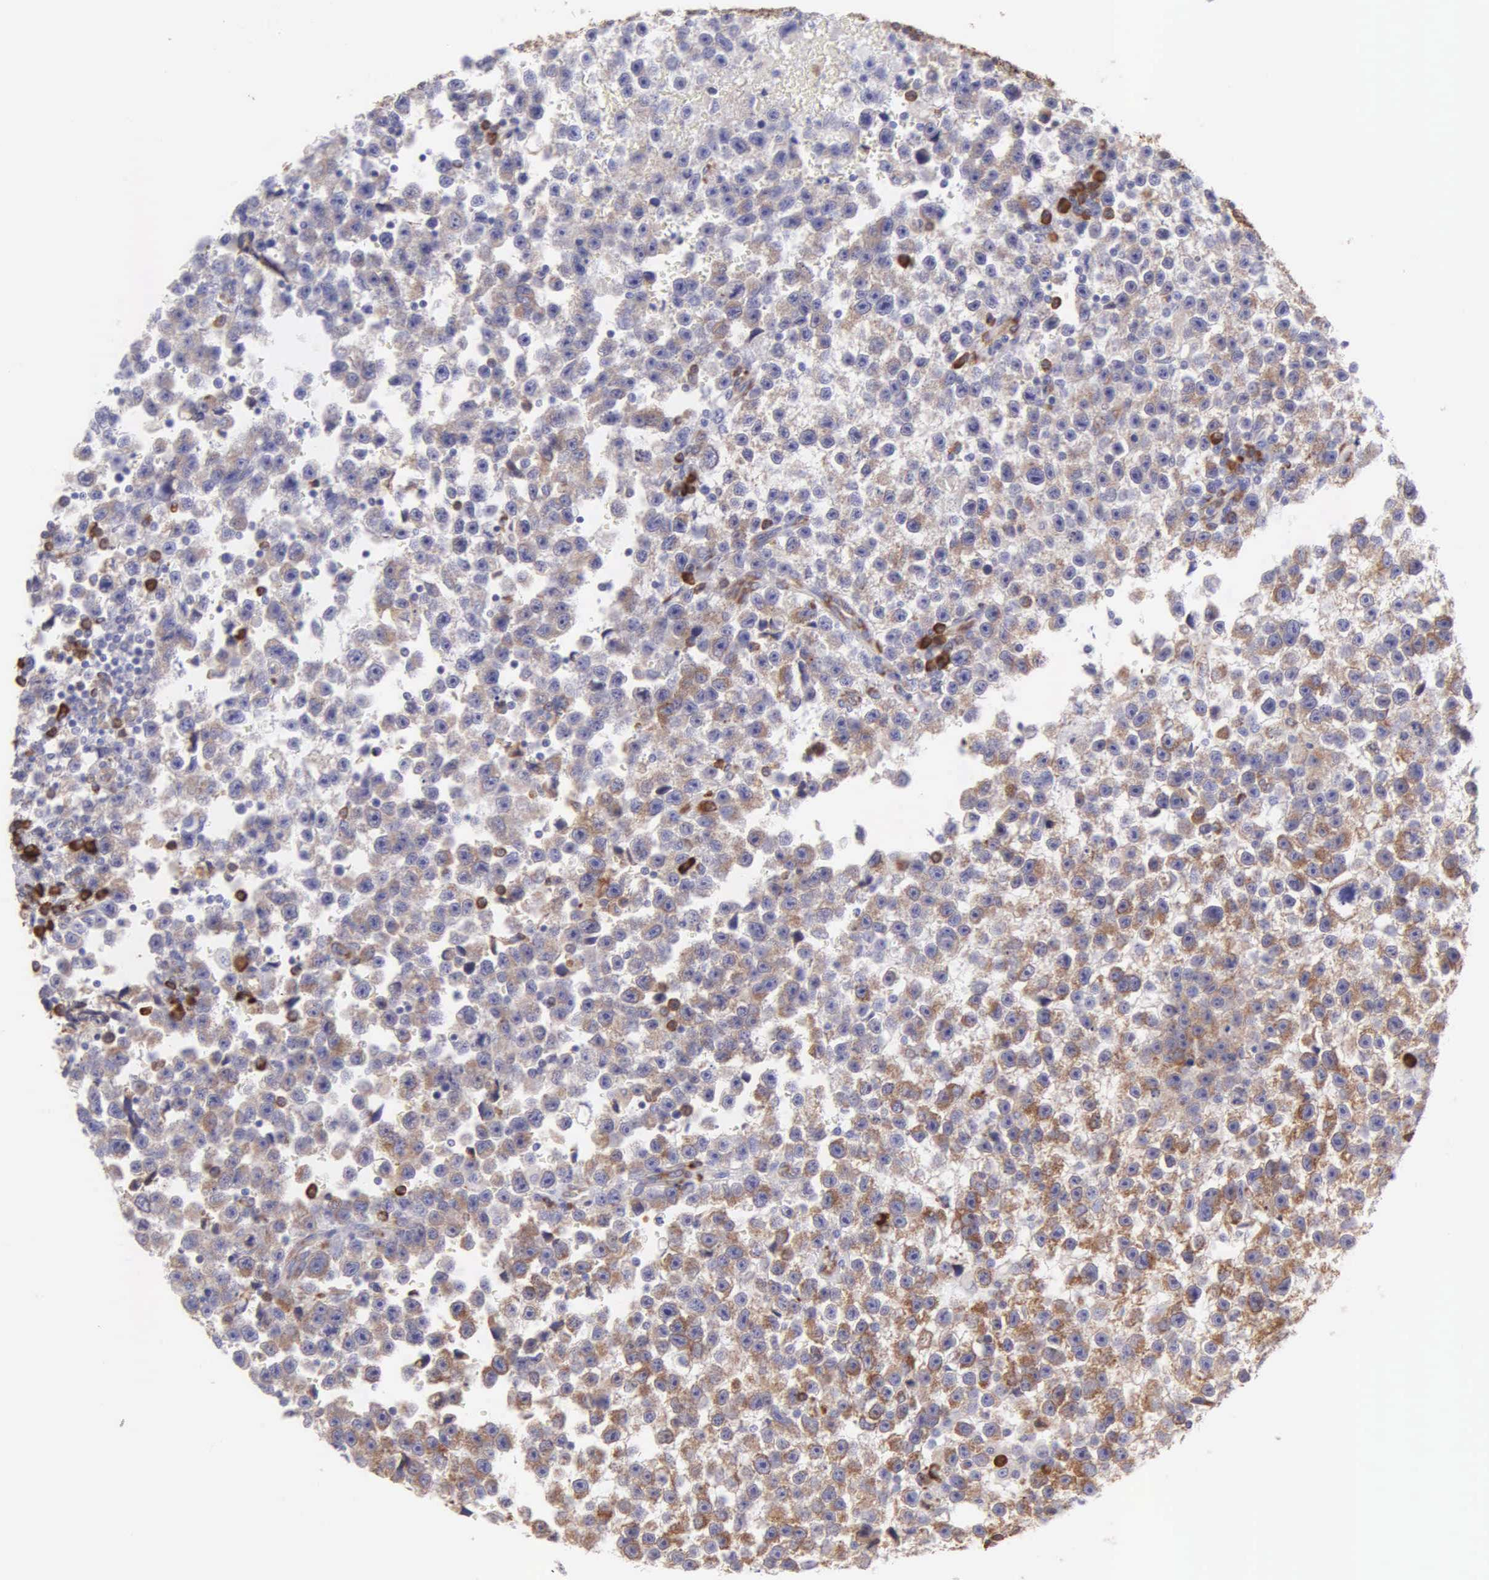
{"staining": {"intensity": "weak", "quantity": ">75%", "location": "cytoplasmic/membranous"}, "tissue": "testis cancer", "cell_type": "Tumor cells", "image_type": "cancer", "snomed": [{"axis": "morphology", "description": "Seminoma, NOS"}, {"axis": "topography", "description": "Testis"}], "caption": "Testis cancer (seminoma) stained with immunohistochemistry (IHC) shows weak cytoplasmic/membranous positivity in about >75% of tumor cells. (IHC, brightfield microscopy, high magnification).", "gene": "CKAP4", "patient": {"sex": "male", "age": 33}}